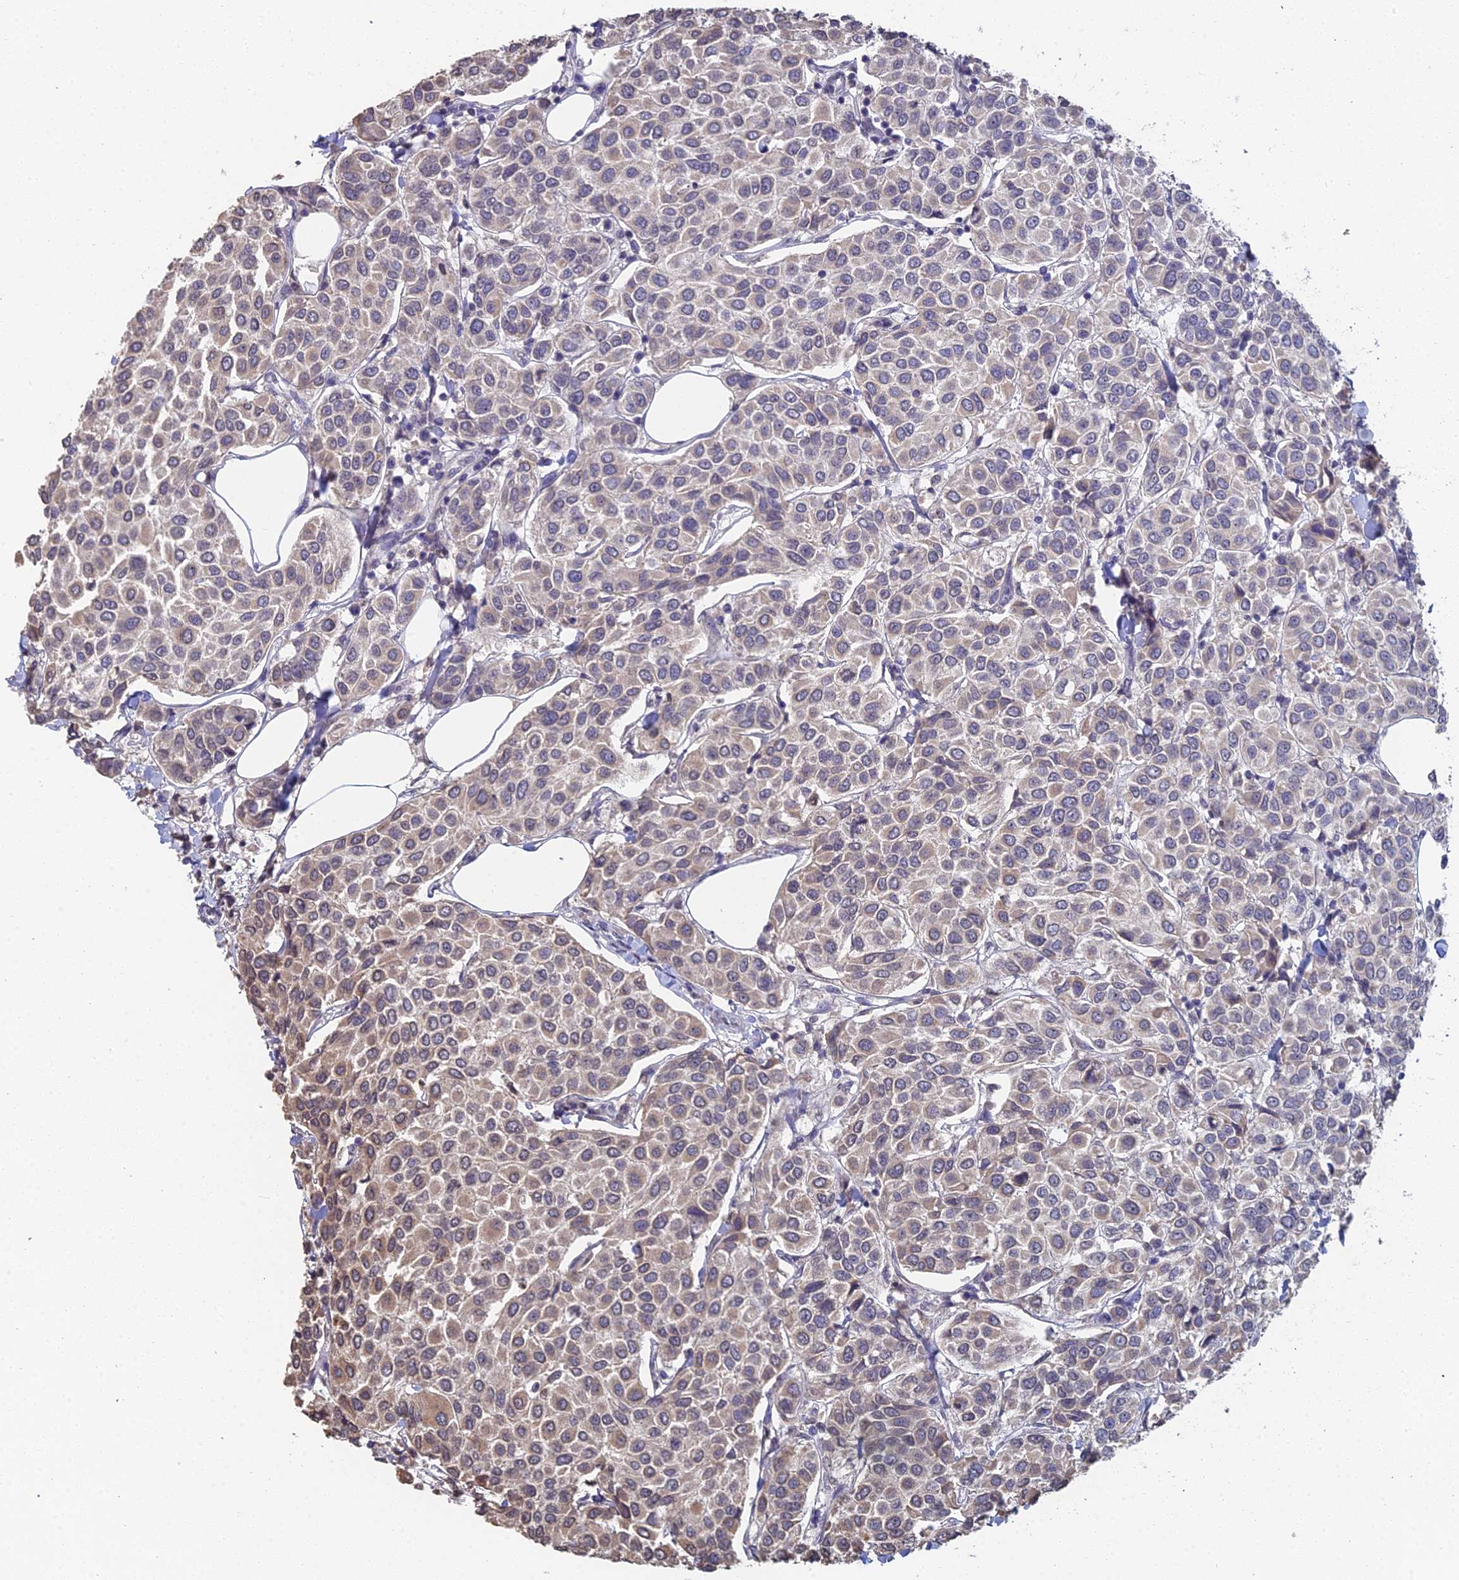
{"staining": {"intensity": "weak", "quantity": "25%-75%", "location": "cytoplasmic/membranous"}, "tissue": "breast cancer", "cell_type": "Tumor cells", "image_type": "cancer", "snomed": [{"axis": "morphology", "description": "Duct carcinoma"}, {"axis": "topography", "description": "Breast"}], "caption": "A brown stain highlights weak cytoplasmic/membranous staining of a protein in breast cancer (infiltrating ductal carcinoma) tumor cells. (DAB (3,3'-diaminobenzidine) IHC, brown staining for protein, blue staining for nuclei).", "gene": "PRR22", "patient": {"sex": "female", "age": 55}}